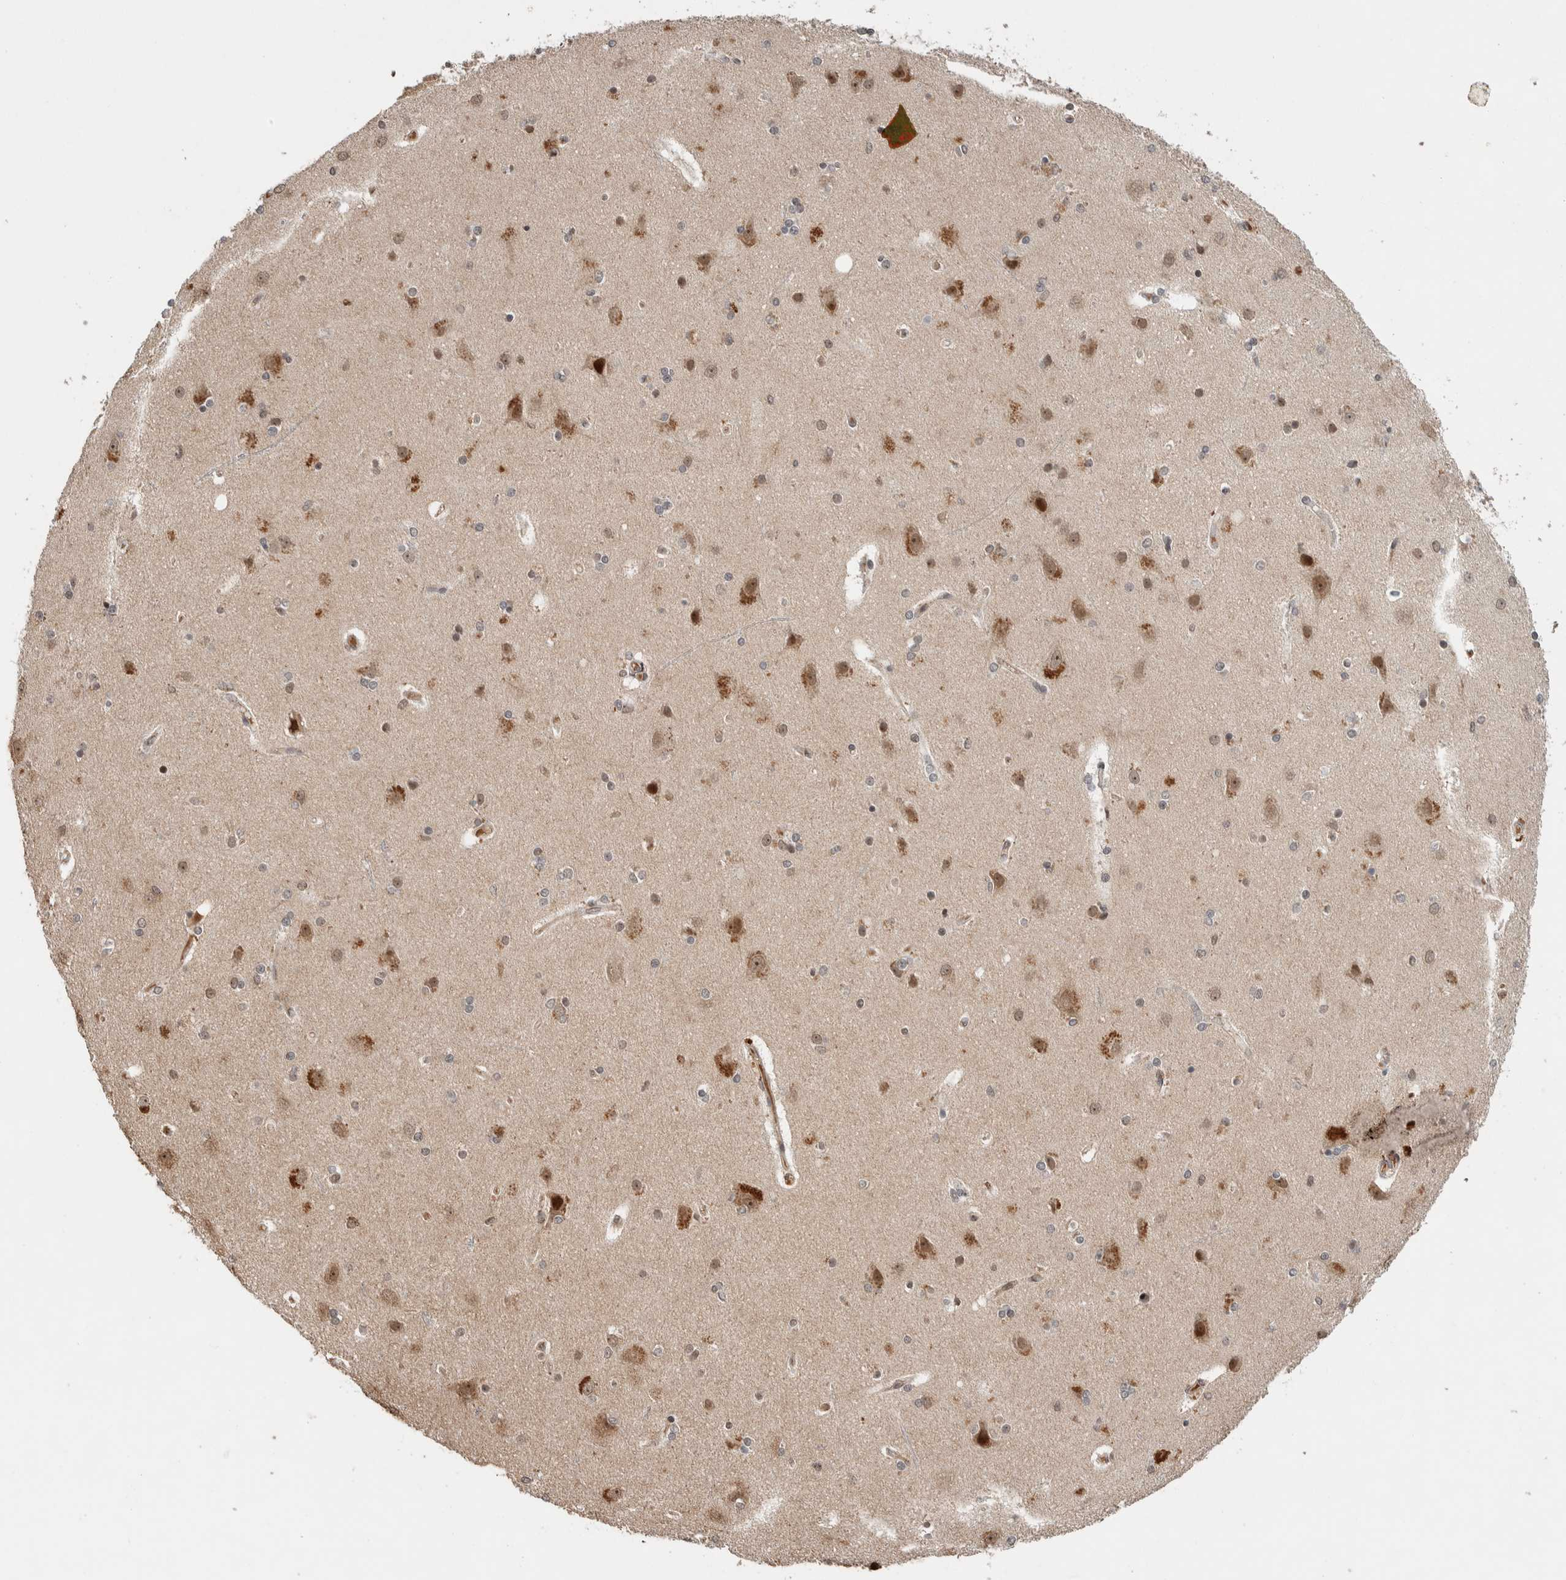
{"staining": {"intensity": "weak", "quantity": "25%-75%", "location": "cytoplasmic/membranous"}, "tissue": "cerebral cortex", "cell_type": "Endothelial cells", "image_type": "normal", "snomed": [{"axis": "morphology", "description": "Normal tissue, NOS"}, {"axis": "topography", "description": "Cerebral cortex"}], "caption": "Approximately 25%-75% of endothelial cells in normal cerebral cortex reveal weak cytoplasmic/membranous protein positivity as visualized by brown immunohistochemical staining.", "gene": "ZNF521", "patient": {"sex": "female", "age": 54}}